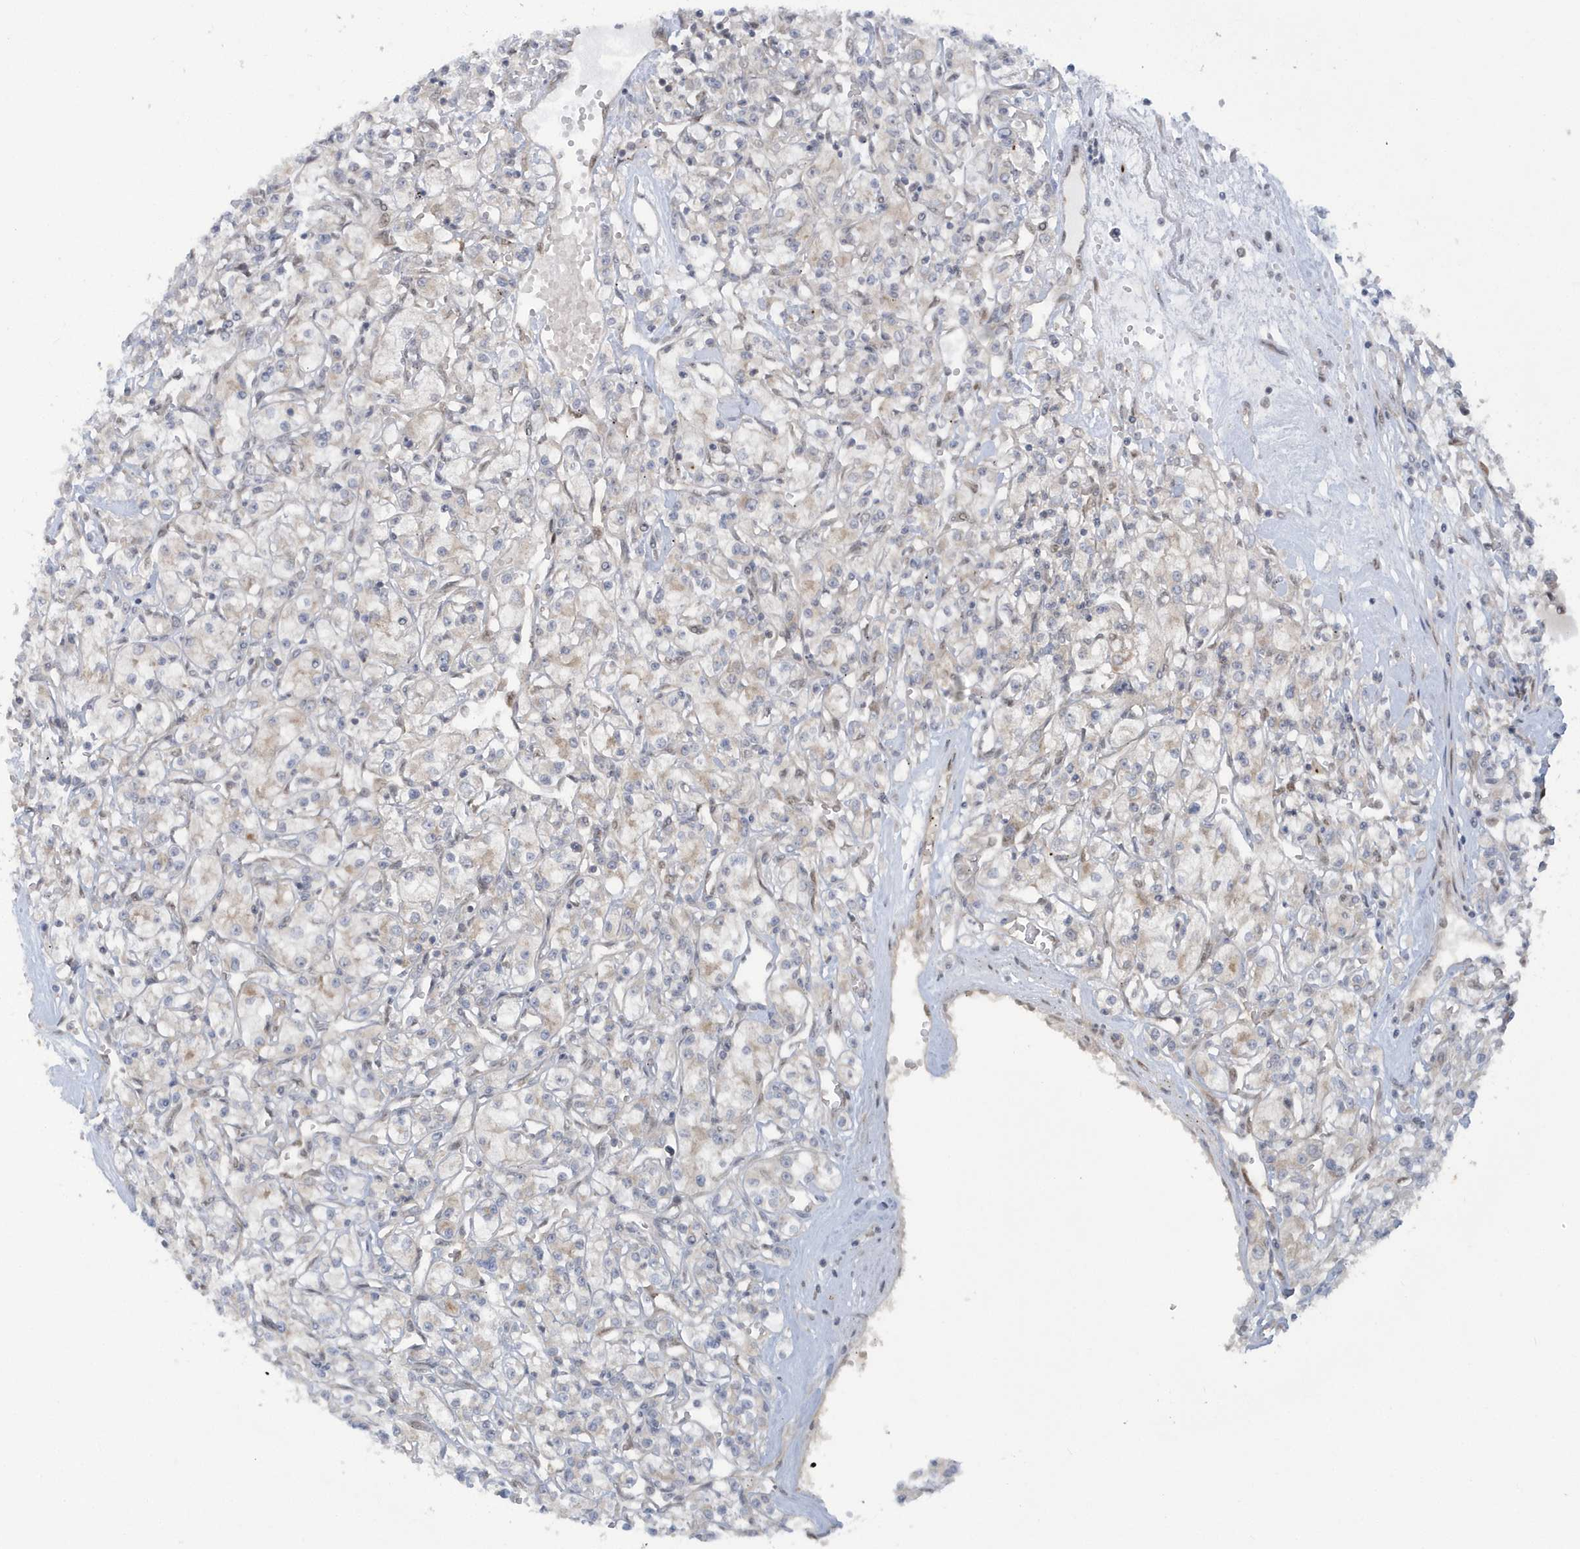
{"staining": {"intensity": "negative", "quantity": "none", "location": "none"}, "tissue": "renal cancer", "cell_type": "Tumor cells", "image_type": "cancer", "snomed": [{"axis": "morphology", "description": "Adenocarcinoma, NOS"}, {"axis": "topography", "description": "Kidney"}], "caption": "Tumor cells are negative for brown protein staining in renal cancer (adenocarcinoma).", "gene": "ATG4A", "patient": {"sex": "female", "age": 59}}